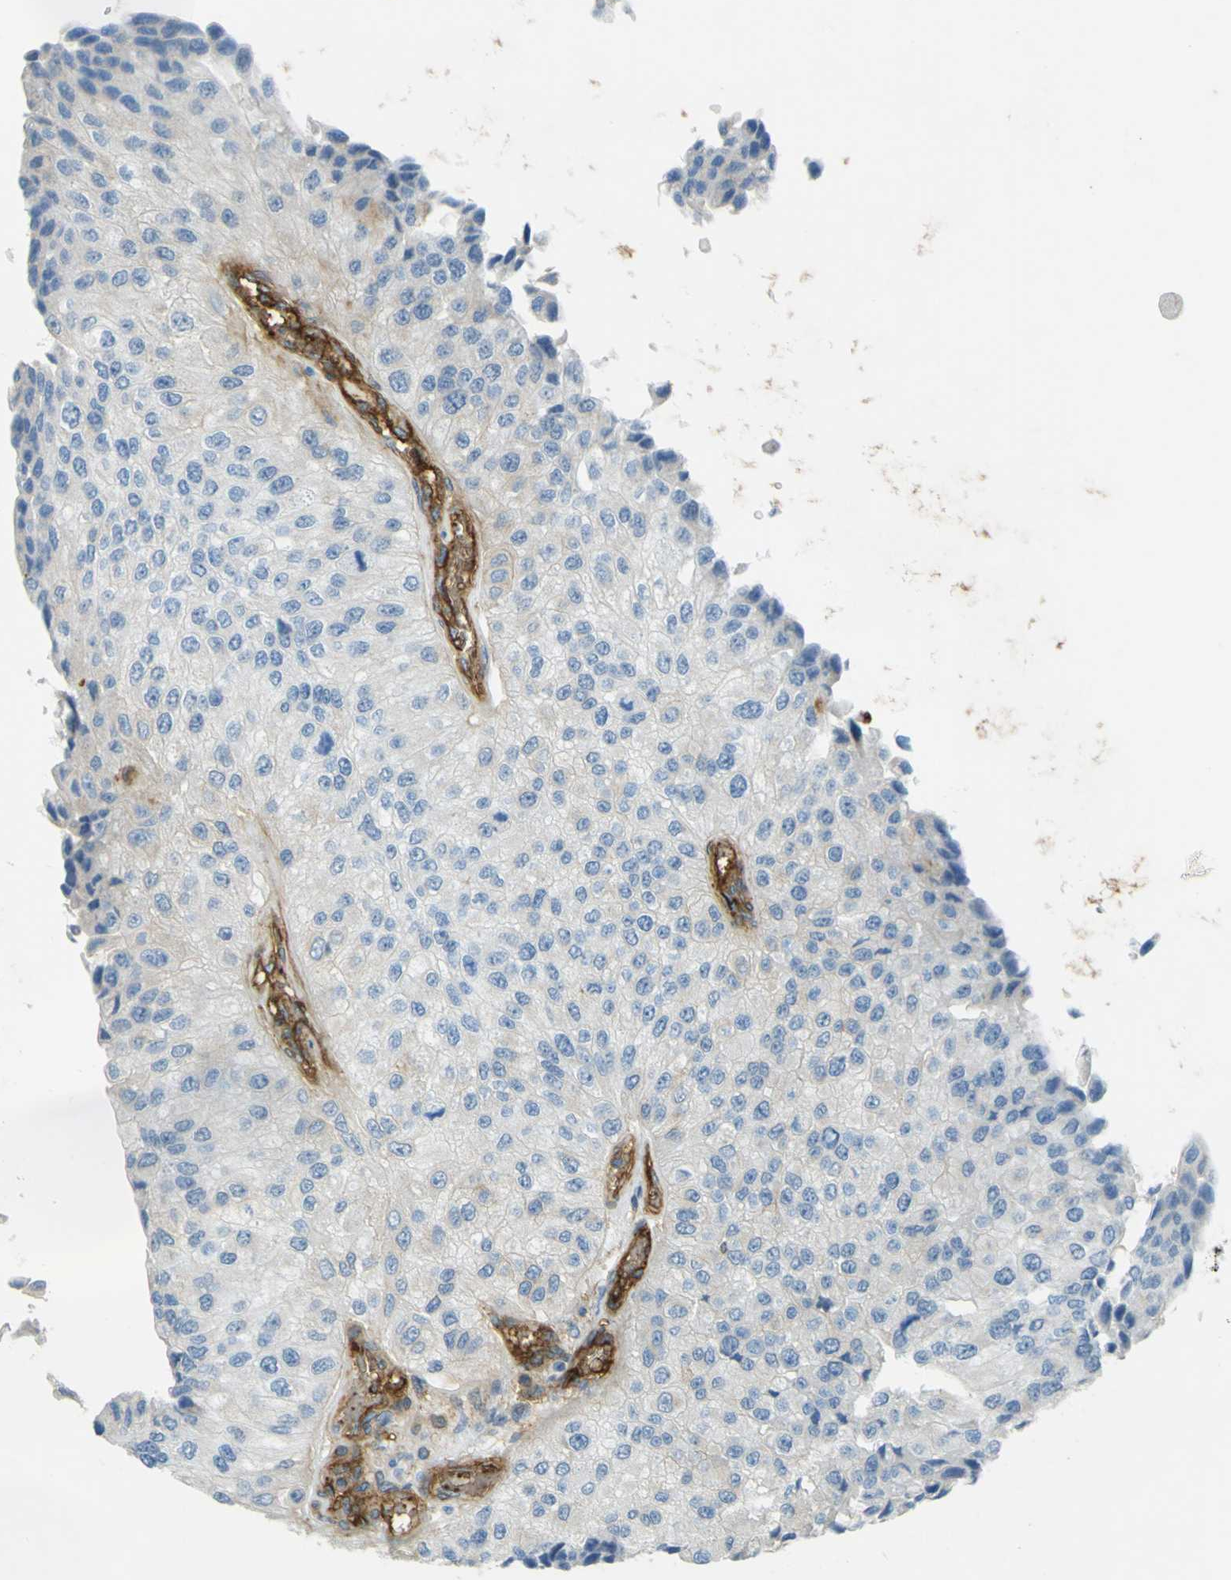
{"staining": {"intensity": "negative", "quantity": "none", "location": "none"}, "tissue": "urothelial cancer", "cell_type": "Tumor cells", "image_type": "cancer", "snomed": [{"axis": "morphology", "description": "Urothelial carcinoma, High grade"}, {"axis": "topography", "description": "Kidney"}, {"axis": "topography", "description": "Urinary bladder"}], "caption": "An image of urothelial cancer stained for a protein displays no brown staining in tumor cells.", "gene": "PLXDC1", "patient": {"sex": "male", "age": 77}}